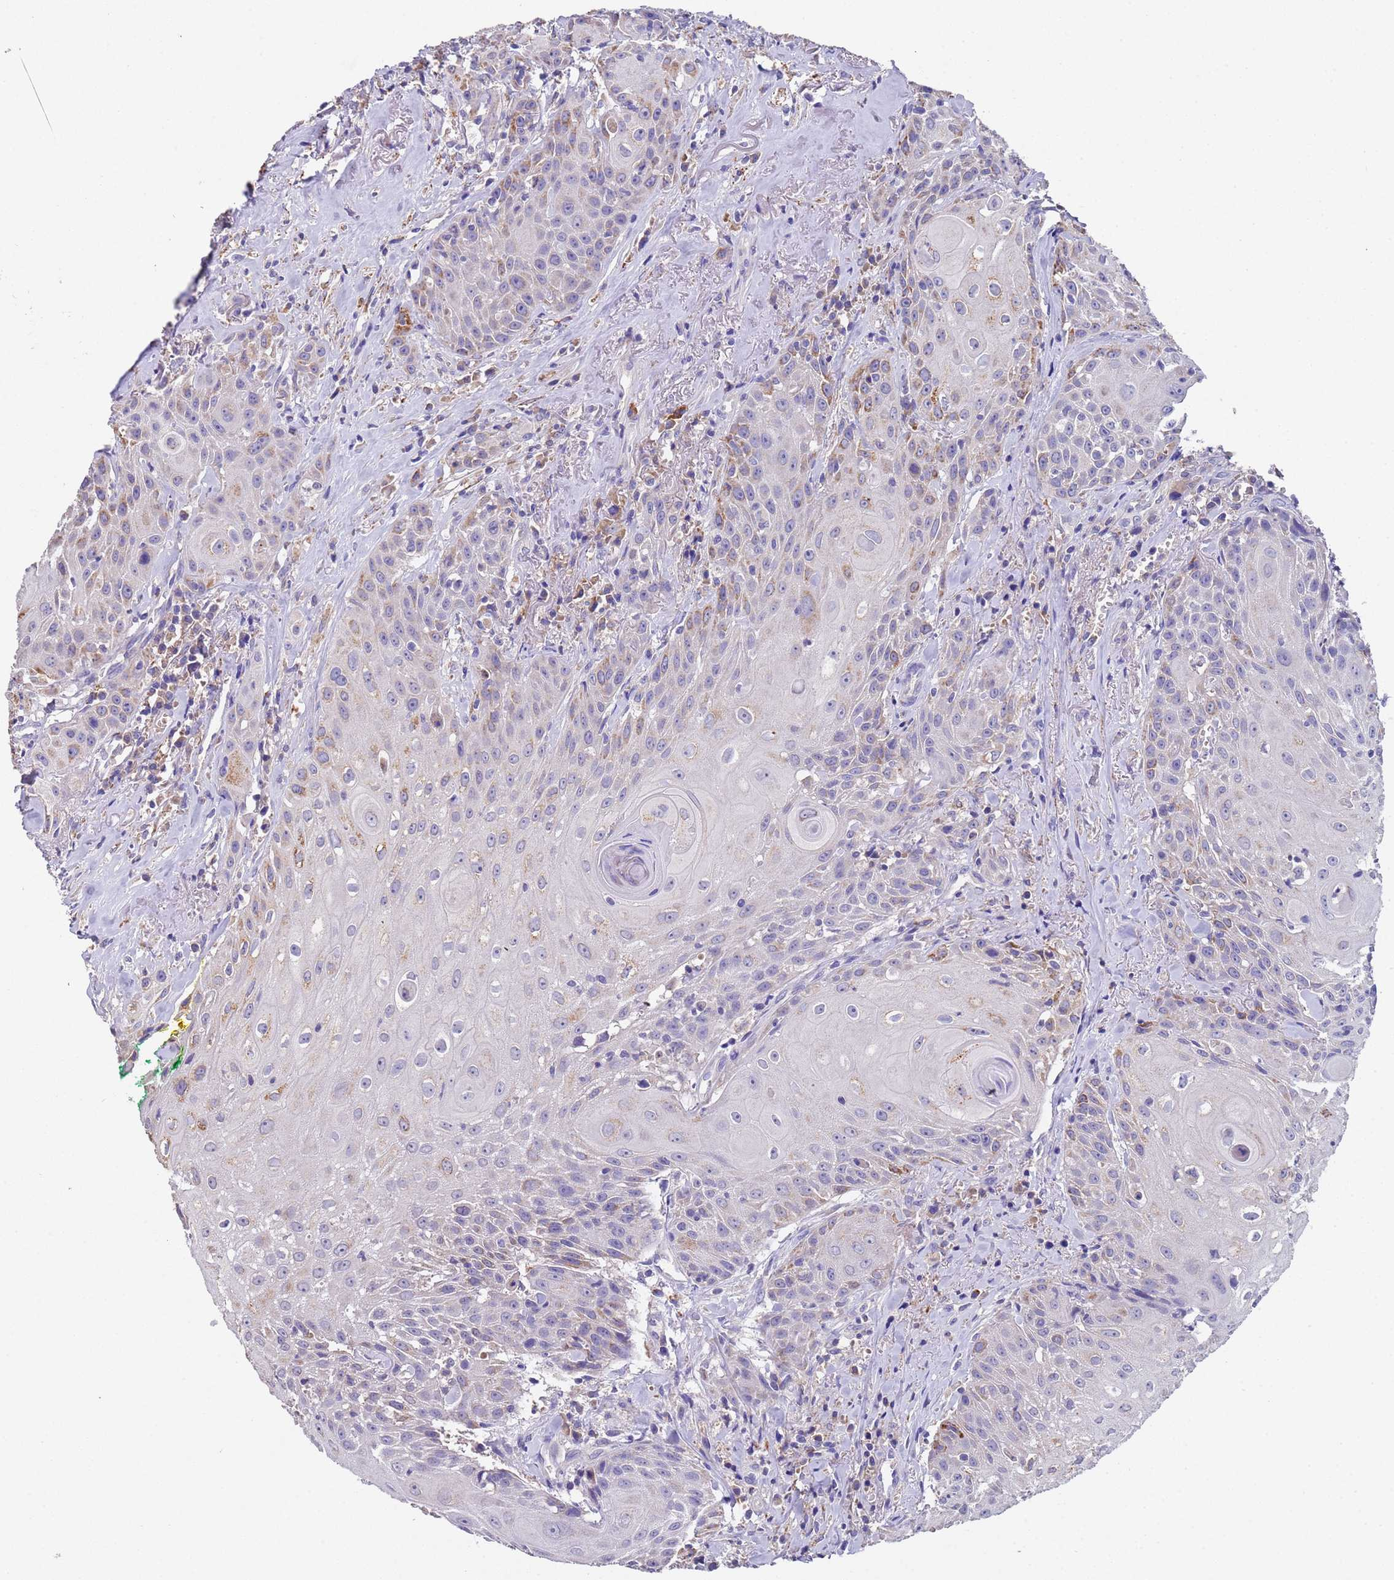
{"staining": {"intensity": "weak", "quantity": "<25%", "location": "cytoplasmic/membranous"}, "tissue": "head and neck cancer", "cell_type": "Tumor cells", "image_type": "cancer", "snomed": [{"axis": "morphology", "description": "Squamous cell carcinoma, NOS"}, {"axis": "topography", "description": "Oral tissue"}, {"axis": "topography", "description": "Head-Neck"}], "caption": "A histopathology image of squamous cell carcinoma (head and neck) stained for a protein exhibits no brown staining in tumor cells.", "gene": "SLC24A3", "patient": {"sex": "female", "age": 82}}